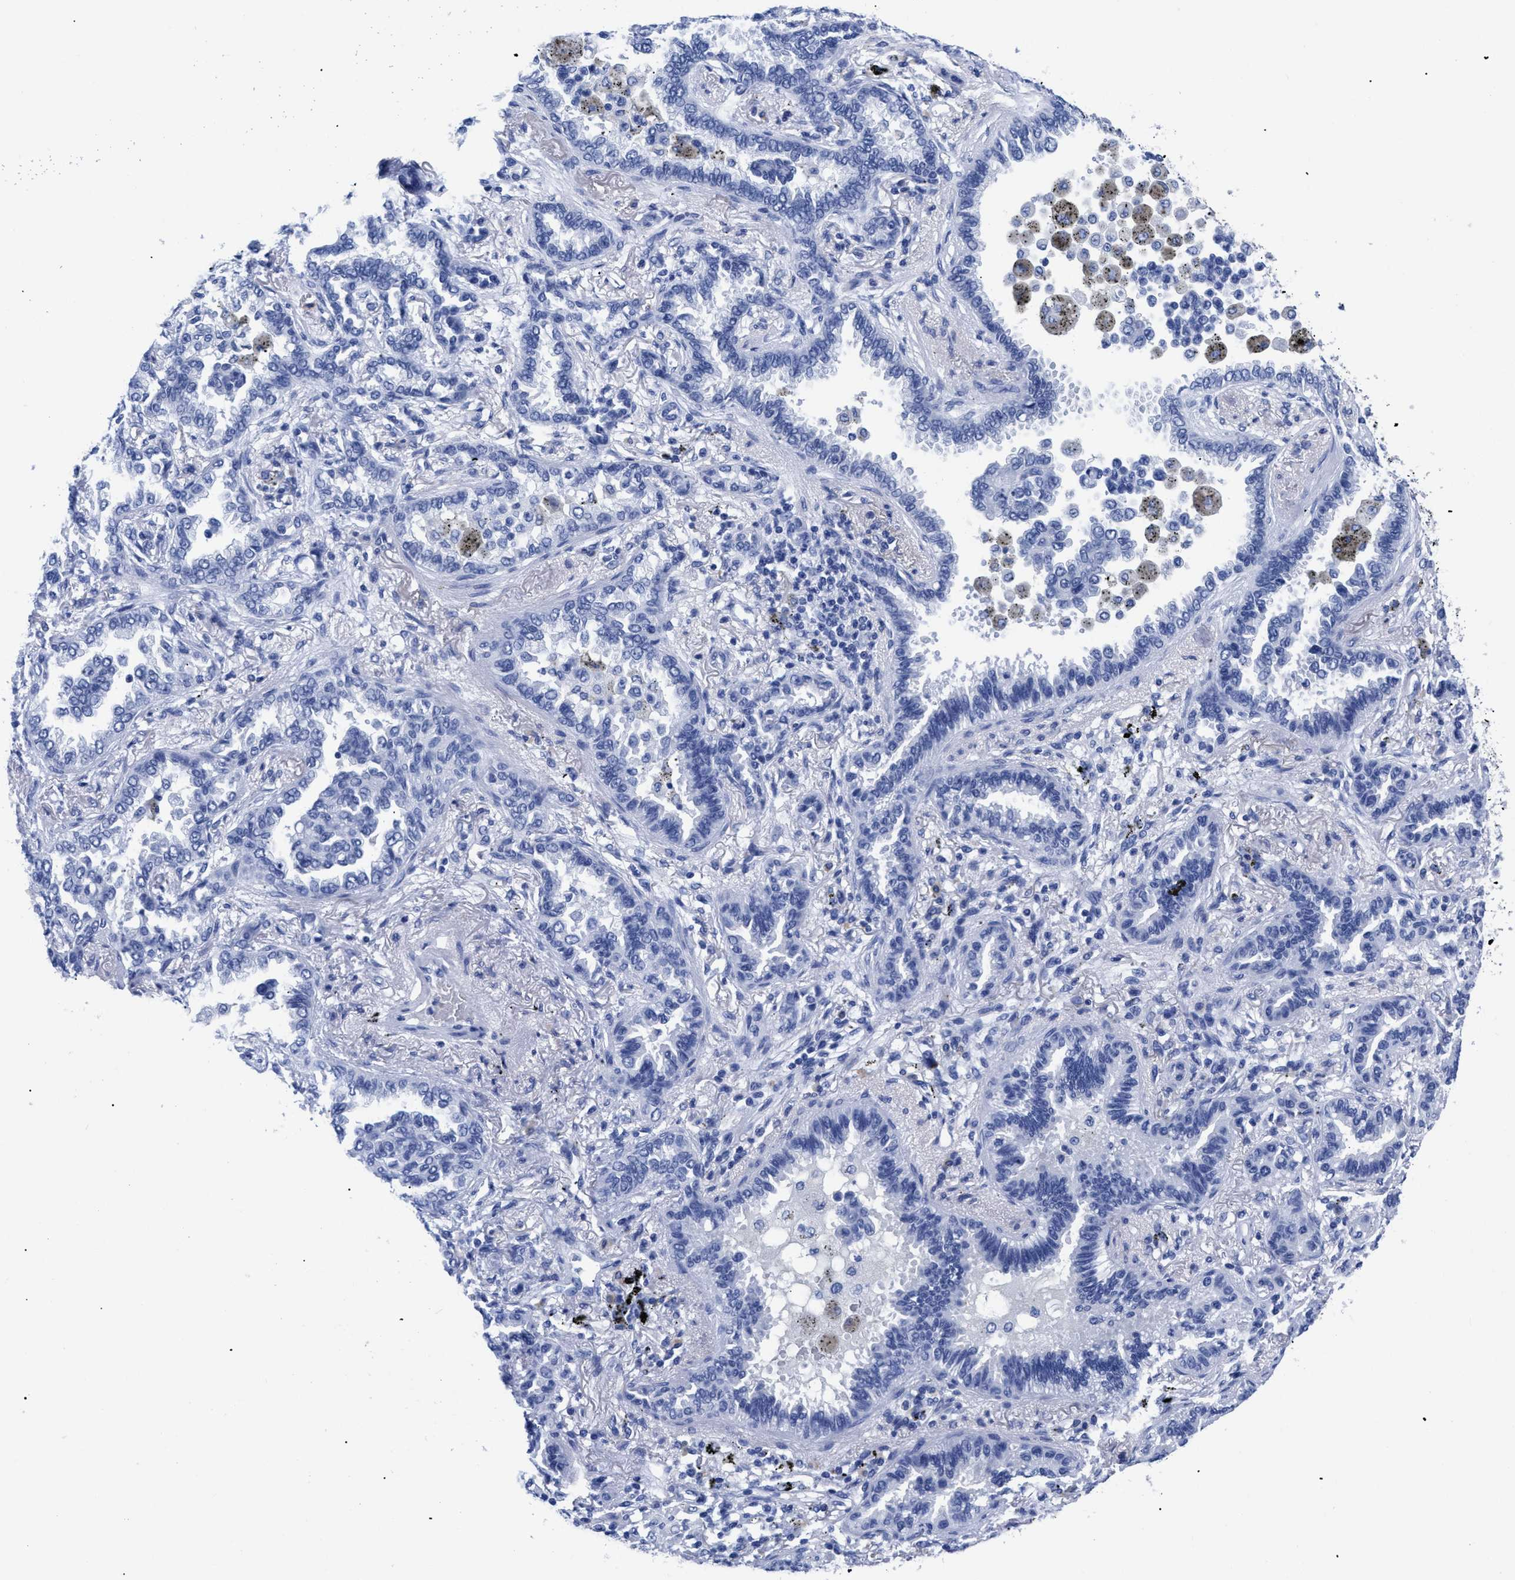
{"staining": {"intensity": "negative", "quantity": "none", "location": "none"}, "tissue": "lung cancer", "cell_type": "Tumor cells", "image_type": "cancer", "snomed": [{"axis": "morphology", "description": "Normal tissue, NOS"}, {"axis": "morphology", "description": "Adenocarcinoma, NOS"}, {"axis": "topography", "description": "Lung"}], "caption": "Tumor cells show no significant protein positivity in lung cancer.", "gene": "TREML1", "patient": {"sex": "male", "age": 59}}